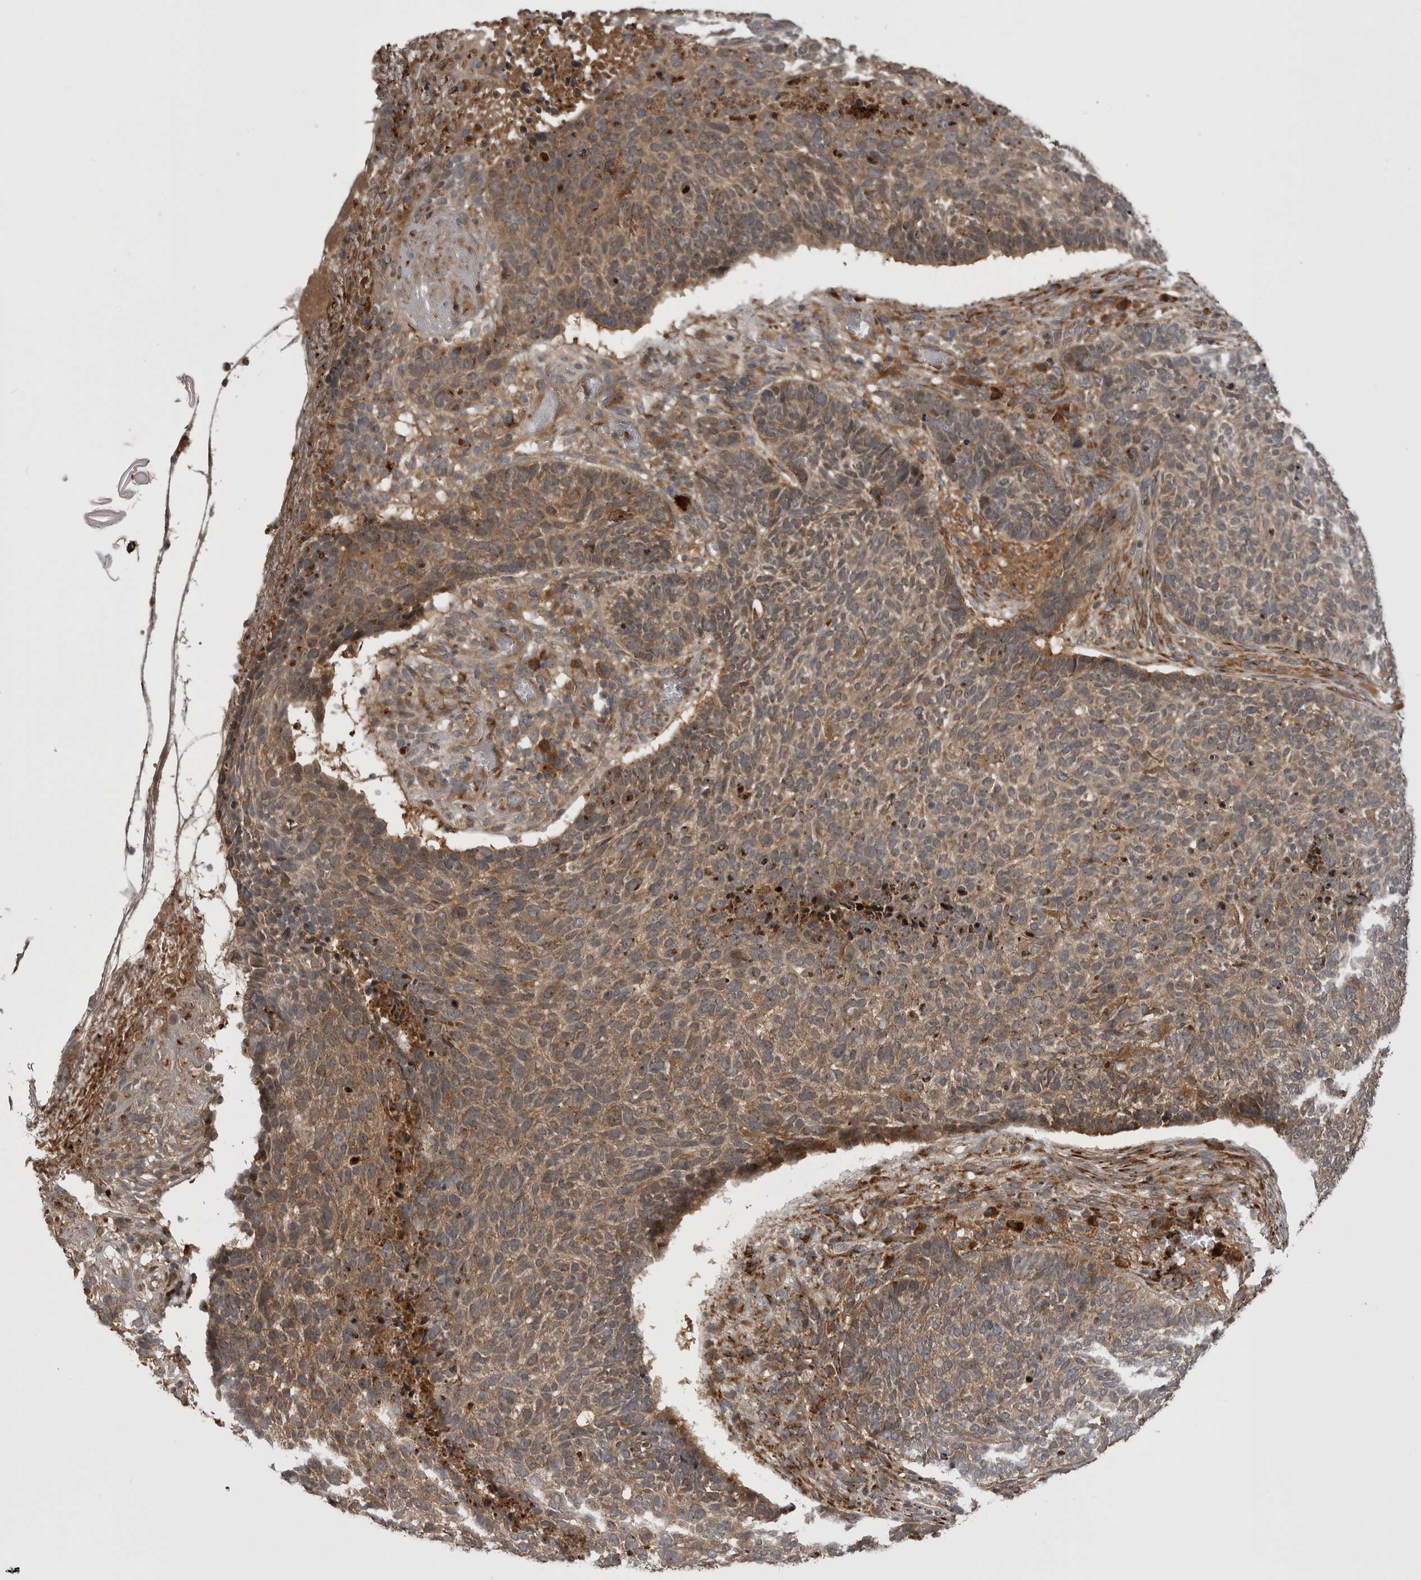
{"staining": {"intensity": "moderate", "quantity": ">75%", "location": "cytoplasmic/membranous"}, "tissue": "skin cancer", "cell_type": "Tumor cells", "image_type": "cancer", "snomed": [{"axis": "morphology", "description": "Basal cell carcinoma"}, {"axis": "topography", "description": "Skin"}], "caption": "Immunohistochemical staining of human skin cancer reveals medium levels of moderate cytoplasmic/membranous positivity in about >75% of tumor cells.", "gene": "RAB3GAP2", "patient": {"sex": "male", "age": 85}}